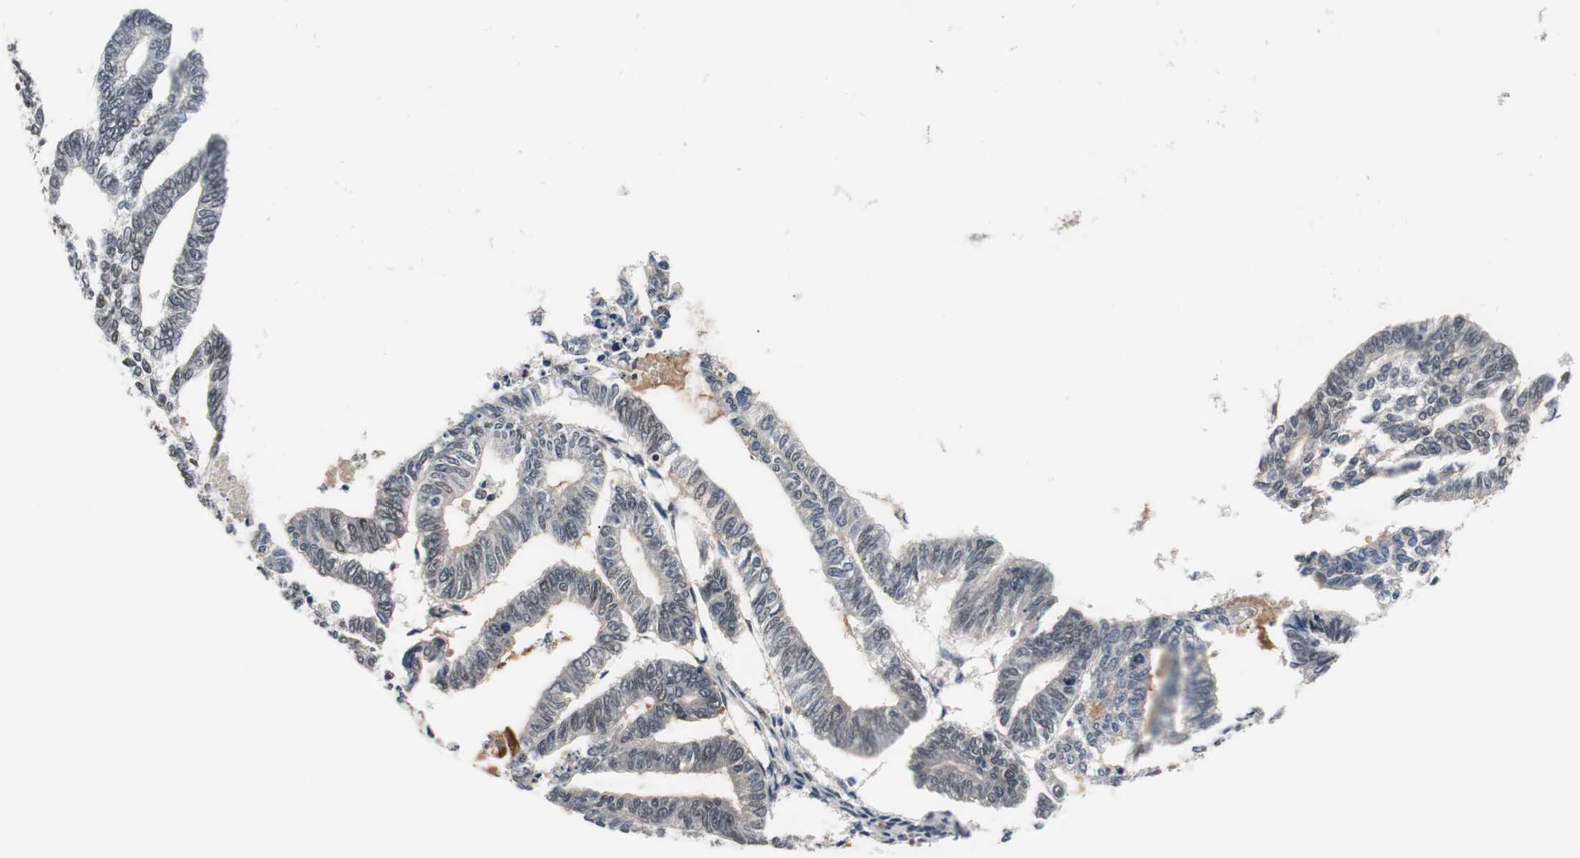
{"staining": {"intensity": "weak", "quantity": "25%-75%", "location": "nuclear"}, "tissue": "endometrial cancer", "cell_type": "Tumor cells", "image_type": "cancer", "snomed": [{"axis": "morphology", "description": "Adenocarcinoma, NOS"}, {"axis": "topography", "description": "Endometrium"}], "caption": "Endometrial cancer (adenocarcinoma) stained with a brown dye shows weak nuclear positive positivity in approximately 25%-75% of tumor cells.", "gene": "TAF7", "patient": {"sex": "female", "age": 79}}